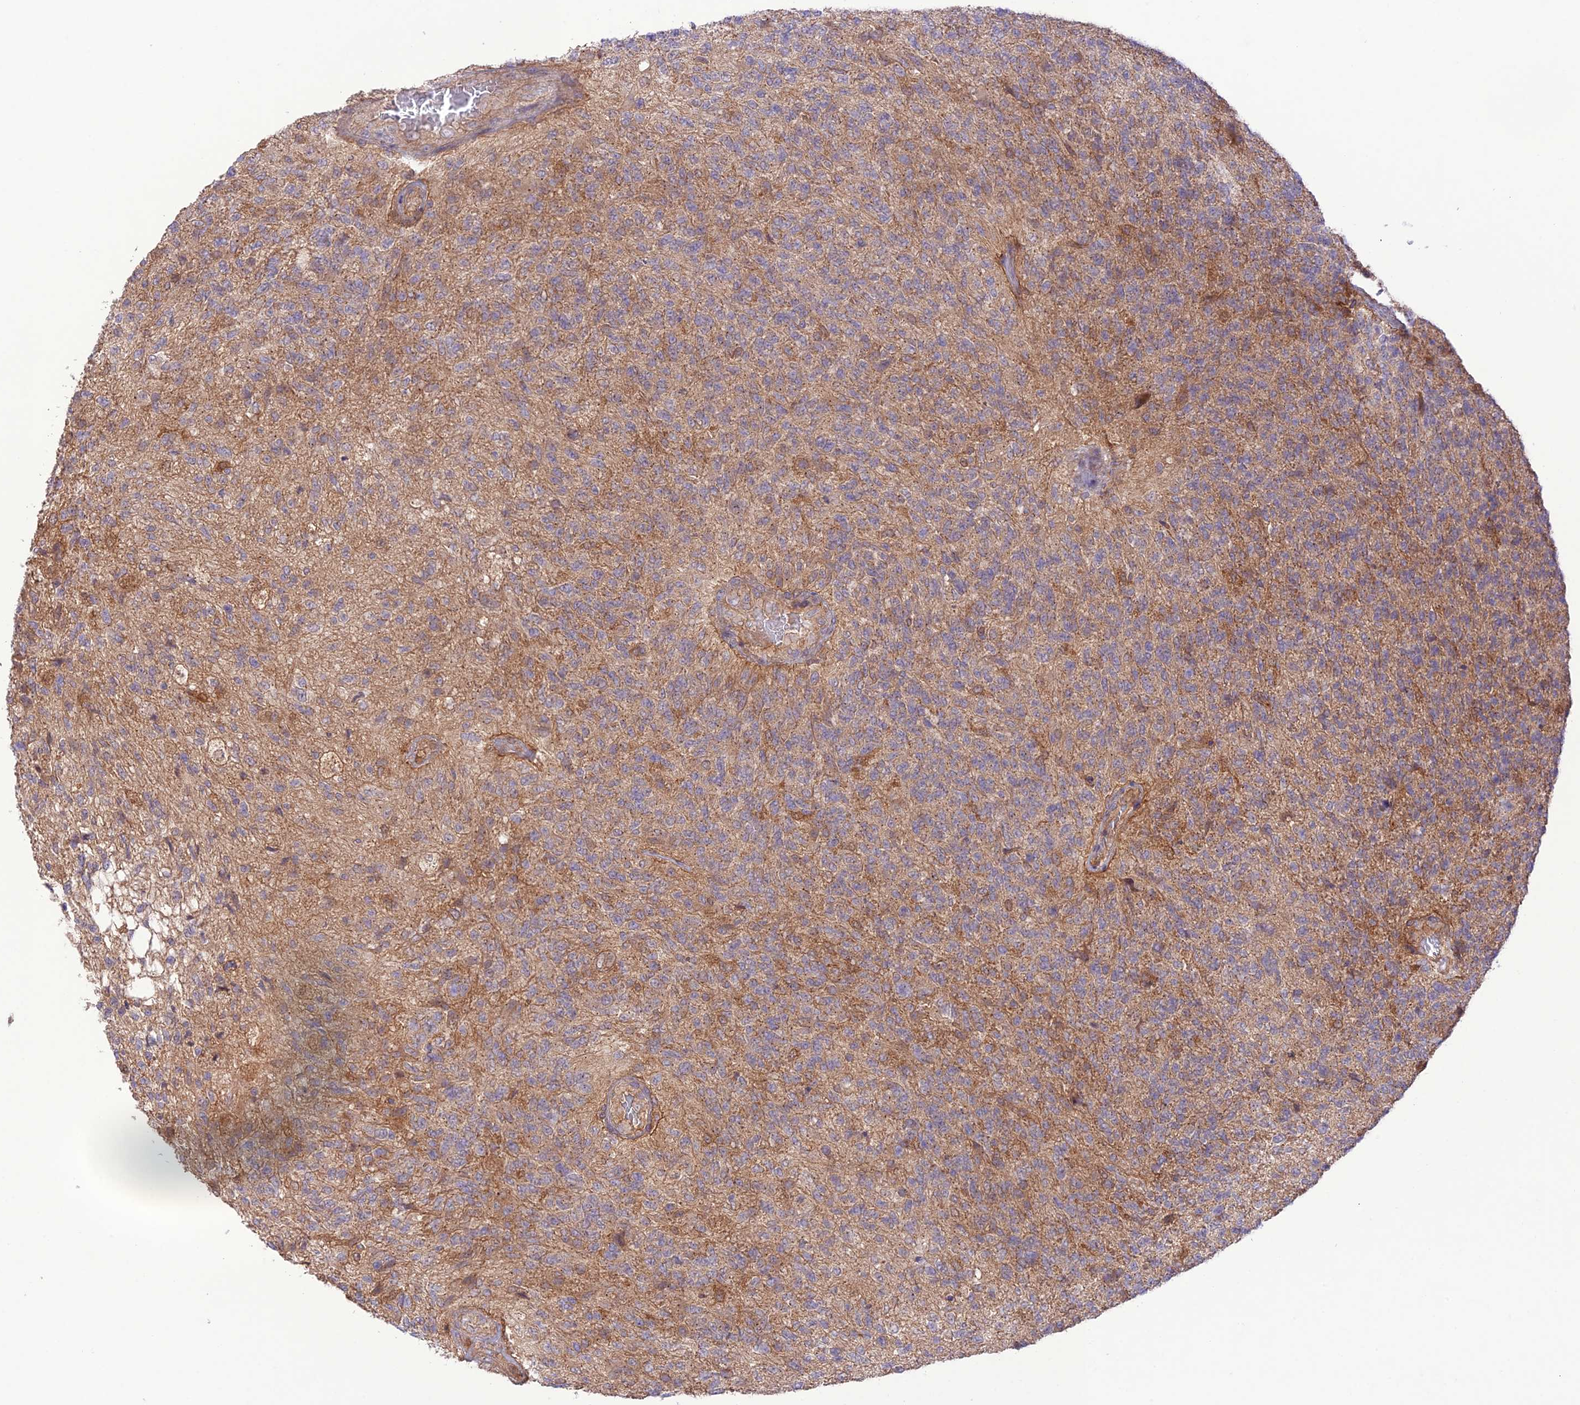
{"staining": {"intensity": "weak", "quantity": "25%-75%", "location": "cytoplasmic/membranous"}, "tissue": "glioma", "cell_type": "Tumor cells", "image_type": "cancer", "snomed": [{"axis": "morphology", "description": "Glioma, malignant, High grade"}, {"axis": "topography", "description": "Brain"}], "caption": "Human glioma stained for a protein (brown) reveals weak cytoplasmic/membranous positive expression in about 25%-75% of tumor cells.", "gene": "FCHSD1", "patient": {"sex": "male", "age": 56}}